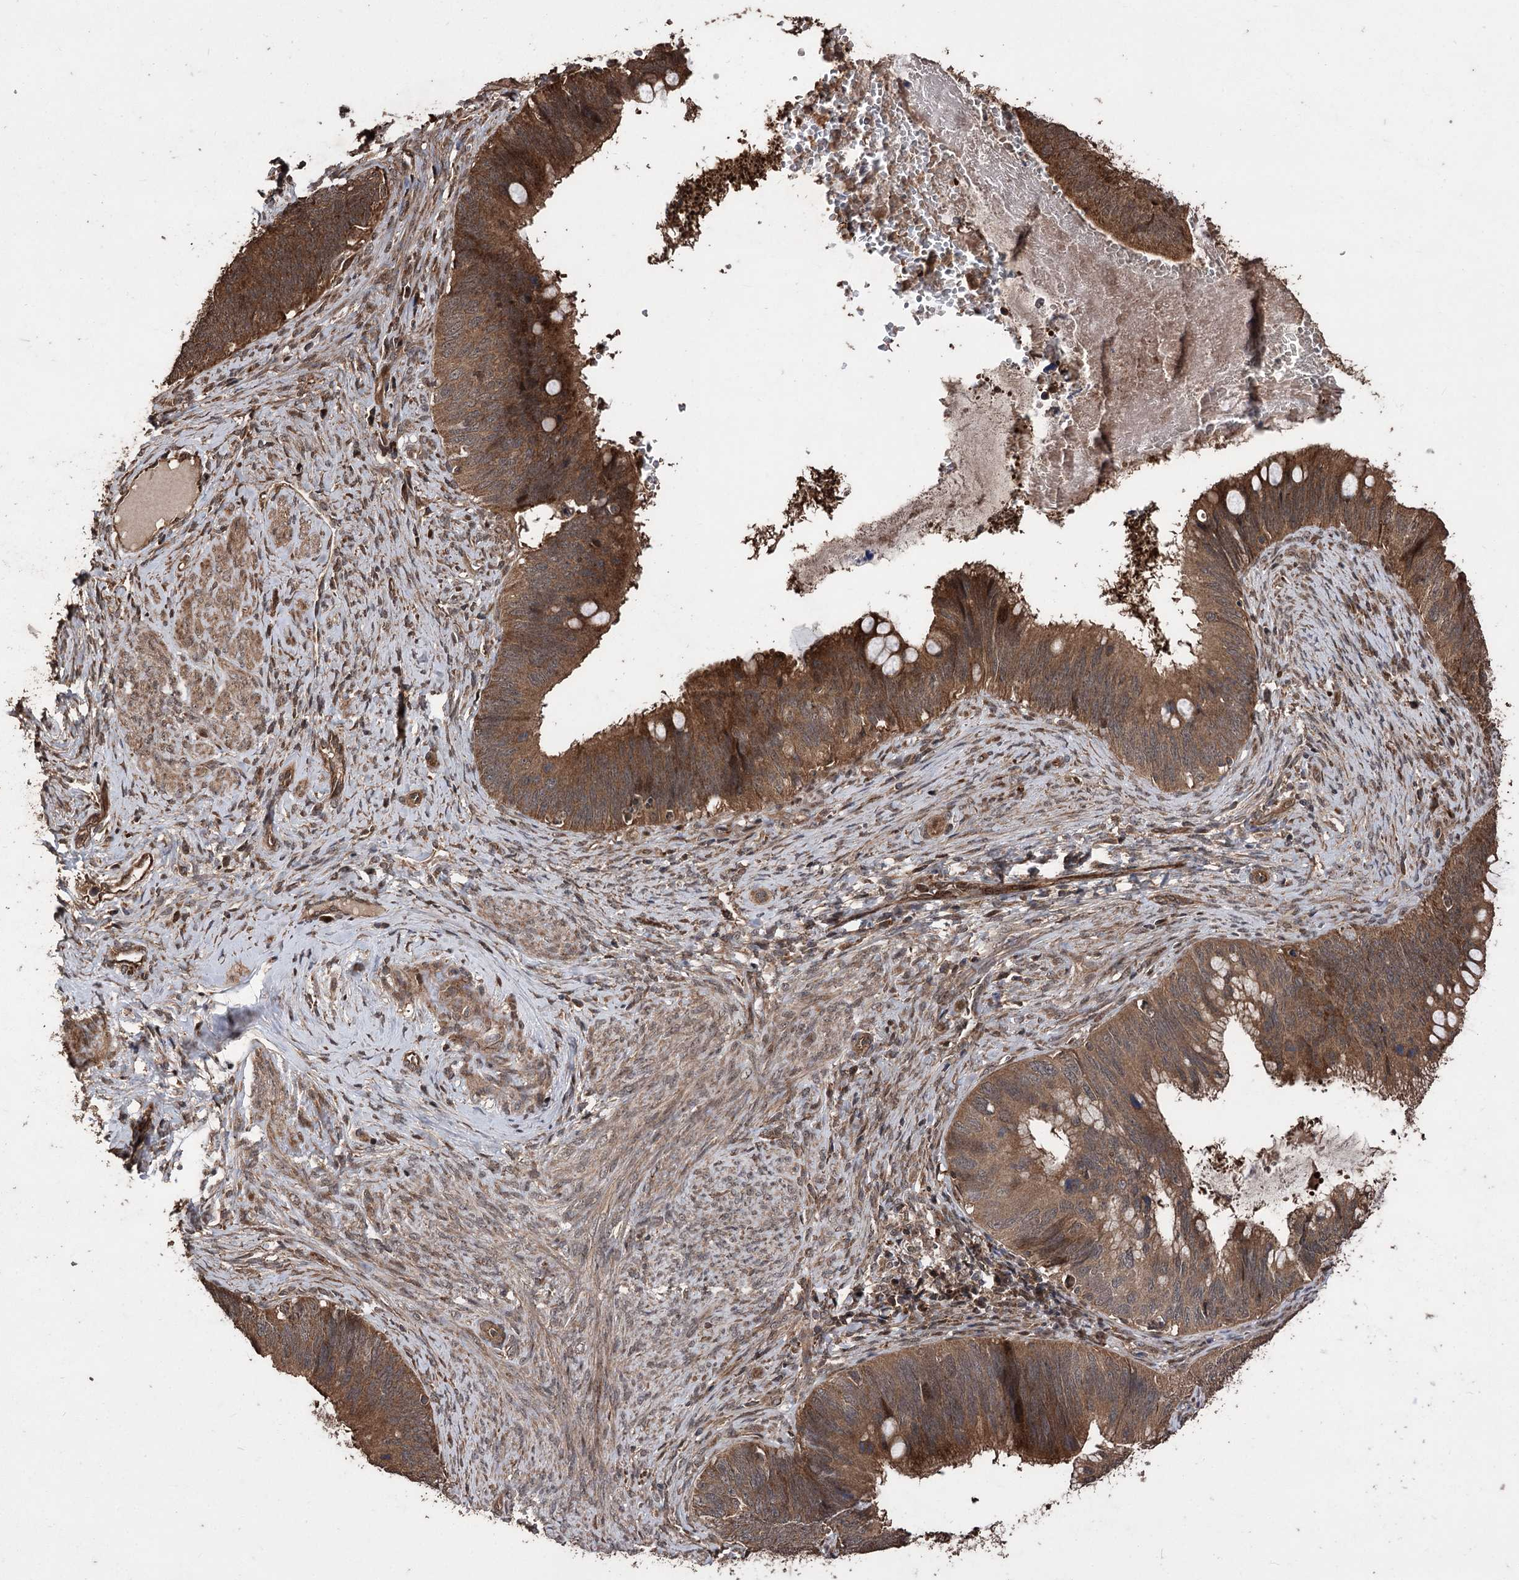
{"staining": {"intensity": "strong", "quantity": ">75%", "location": "cytoplasmic/membranous"}, "tissue": "cervical cancer", "cell_type": "Tumor cells", "image_type": "cancer", "snomed": [{"axis": "morphology", "description": "Adenocarcinoma, NOS"}, {"axis": "topography", "description": "Cervix"}], "caption": "This photomicrograph exhibits cervical cancer stained with IHC to label a protein in brown. The cytoplasmic/membranous of tumor cells show strong positivity for the protein. Nuclei are counter-stained blue.", "gene": "RASSF3", "patient": {"sex": "female", "age": 42}}